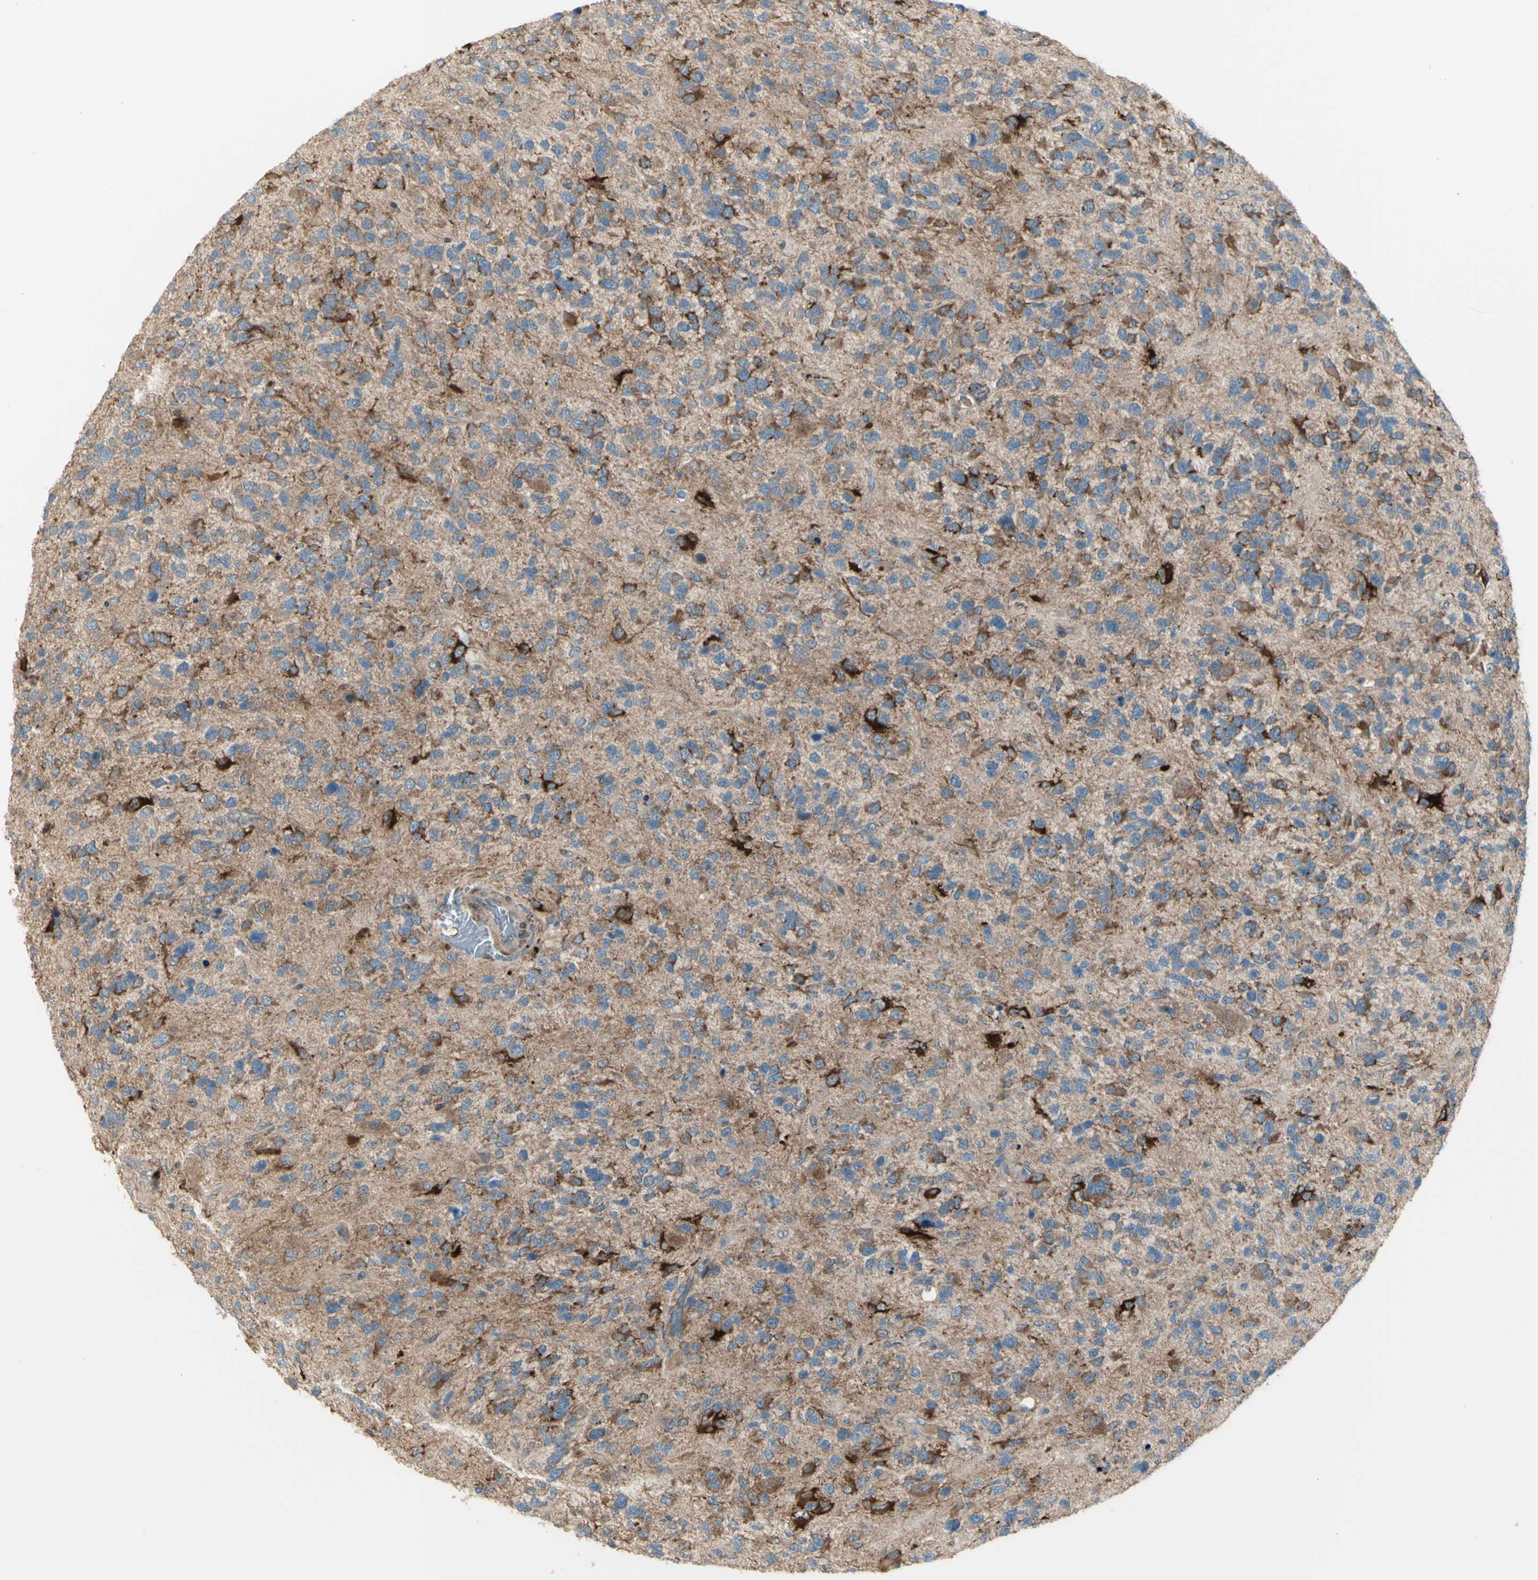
{"staining": {"intensity": "moderate", "quantity": "25%-75%", "location": "cytoplasmic/membranous"}, "tissue": "glioma", "cell_type": "Tumor cells", "image_type": "cancer", "snomed": [{"axis": "morphology", "description": "Glioma, malignant, High grade"}, {"axis": "topography", "description": "Brain"}], "caption": "Moderate cytoplasmic/membranous protein positivity is identified in approximately 25%-75% of tumor cells in glioma. (Brightfield microscopy of DAB IHC at high magnification).", "gene": "OSTM1", "patient": {"sex": "female", "age": 58}}